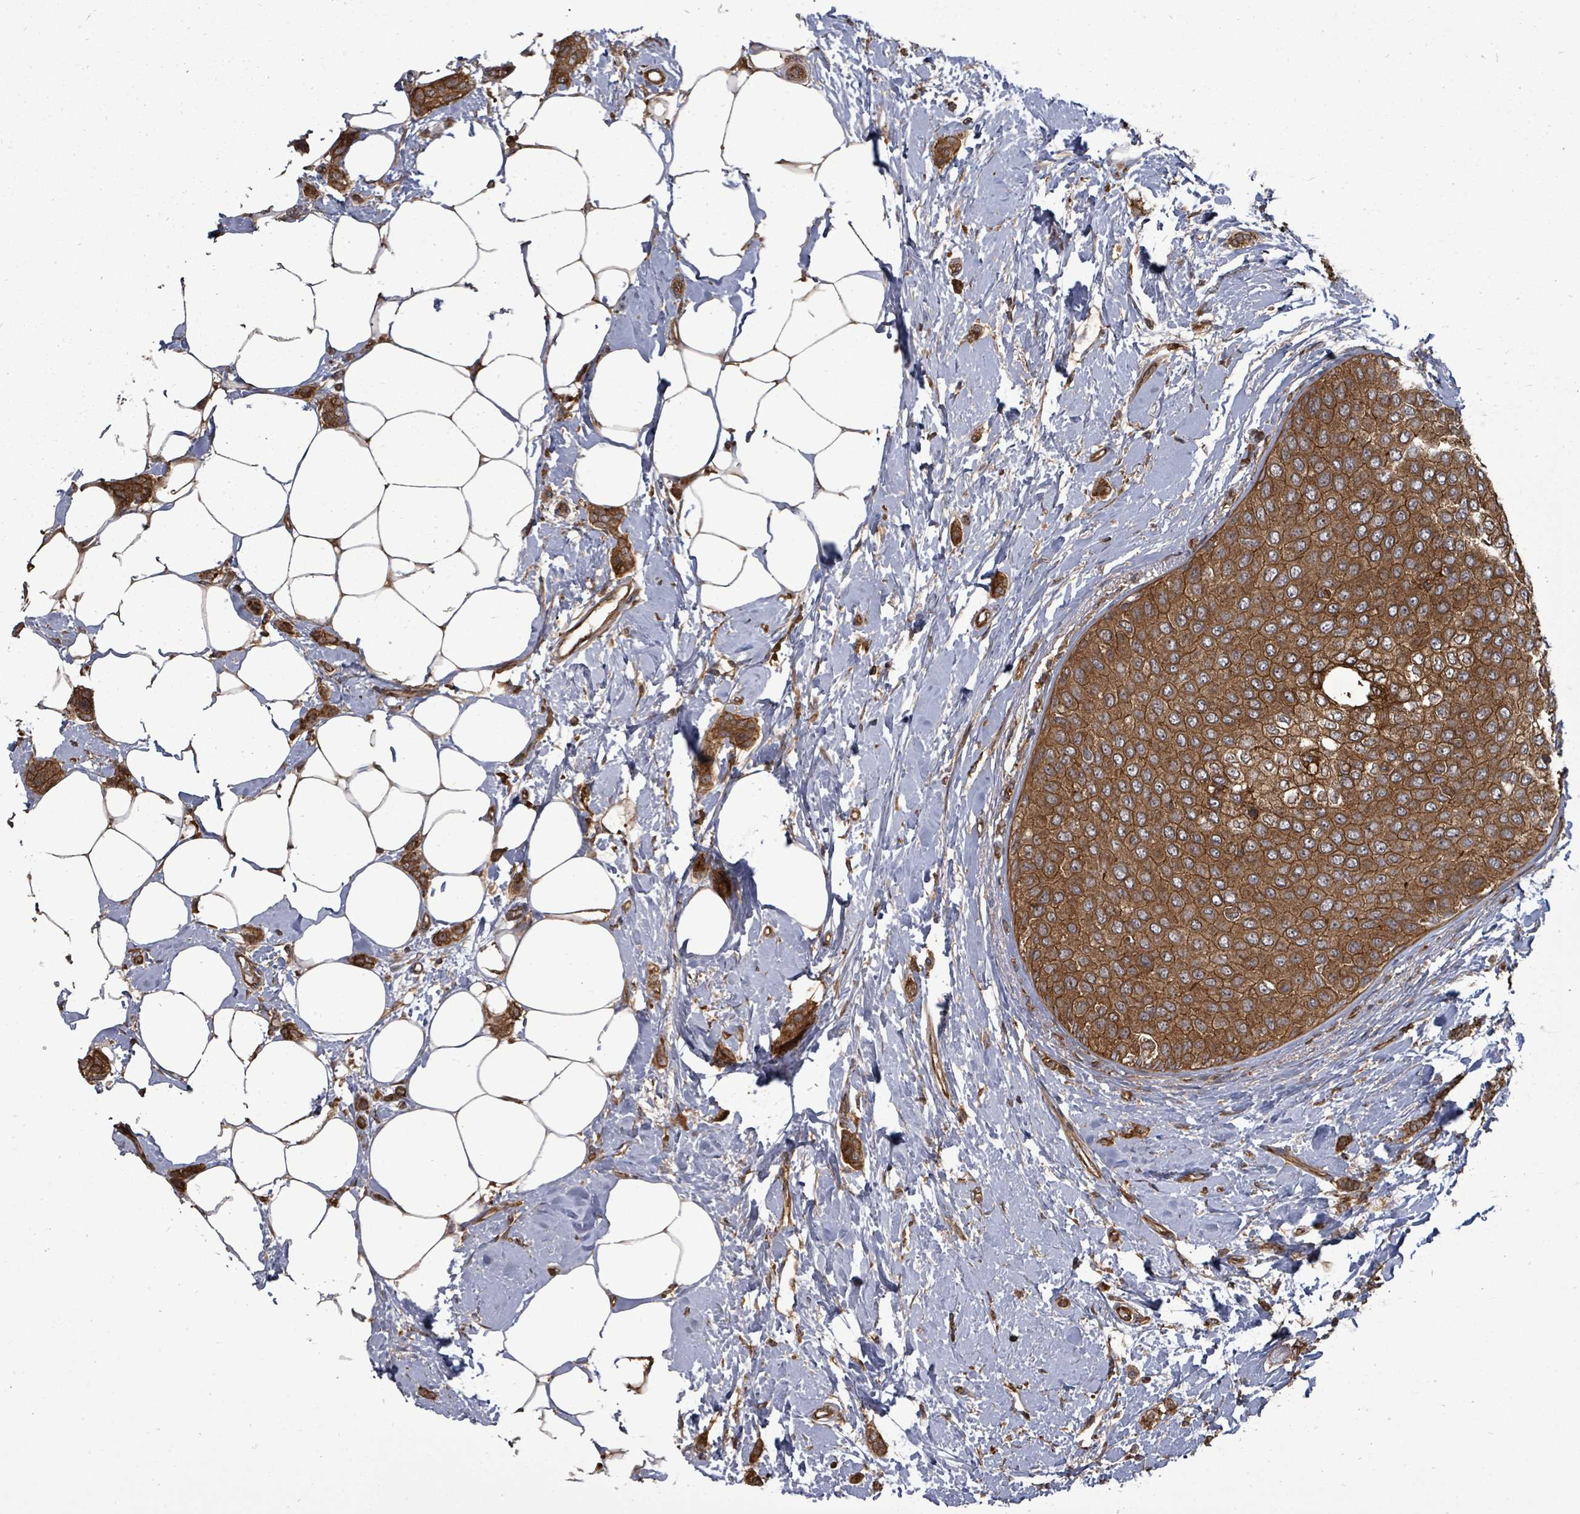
{"staining": {"intensity": "strong", "quantity": ">75%", "location": "cytoplasmic/membranous"}, "tissue": "breast cancer", "cell_type": "Tumor cells", "image_type": "cancer", "snomed": [{"axis": "morphology", "description": "Duct carcinoma"}, {"axis": "topography", "description": "Breast"}], "caption": "Protein expression analysis of human breast cancer (invasive ductal carcinoma) reveals strong cytoplasmic/membranous staining in approximately >75% of tumor cells. (IHC, brightfield microscopy, high magnification).", "gene": "EIF3C", "patient": {"sex": "female", "age": 72}}